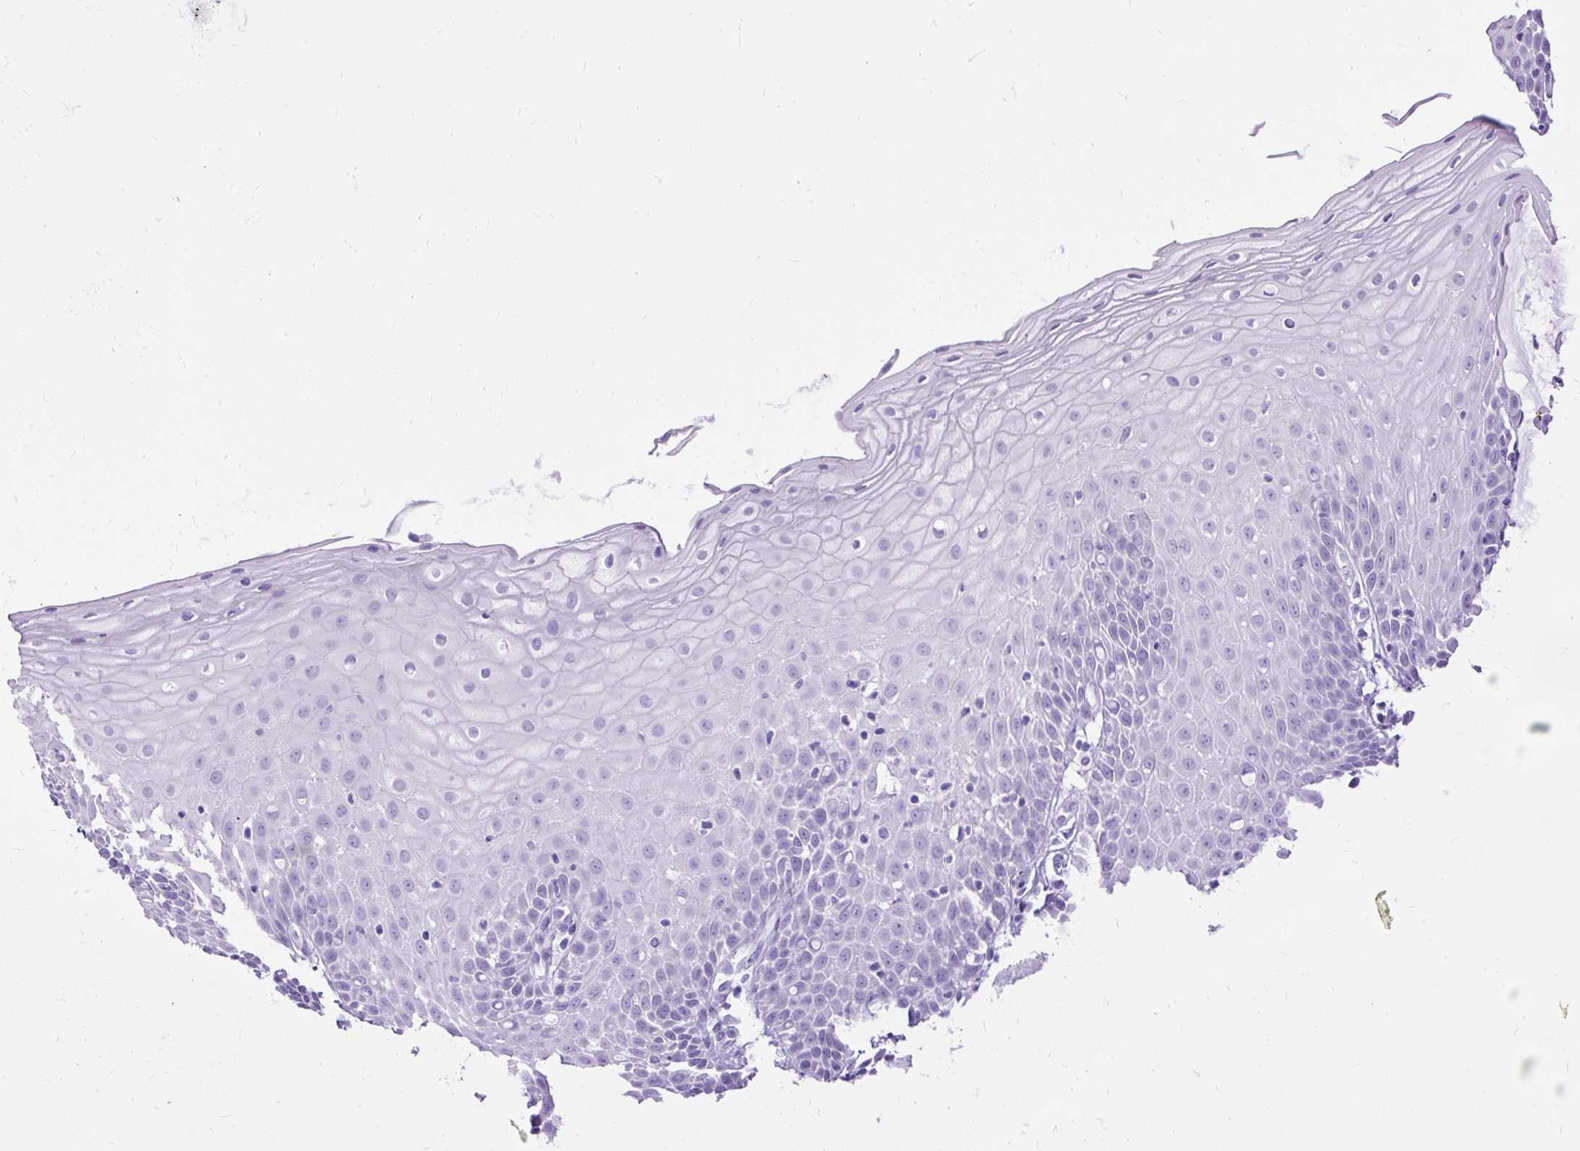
{"staining": {"intensity": "negative", "quantity": "none", "location": "none"}, "tissue": "cervix", "cell_type": "Glandular cells", "image_type": "normal", "snomed": [{"axis": "morphology", "description": "Normal tissue, NOS"}, {"axis": "topography", "description": "Cervix"}], "caption": "DAB immunohistochemical staining of unremarkable cervix demonstrates no significant staining in glandular cells.", "gene": "HEY1", "patient": {"sex": "female", "age": 36}}